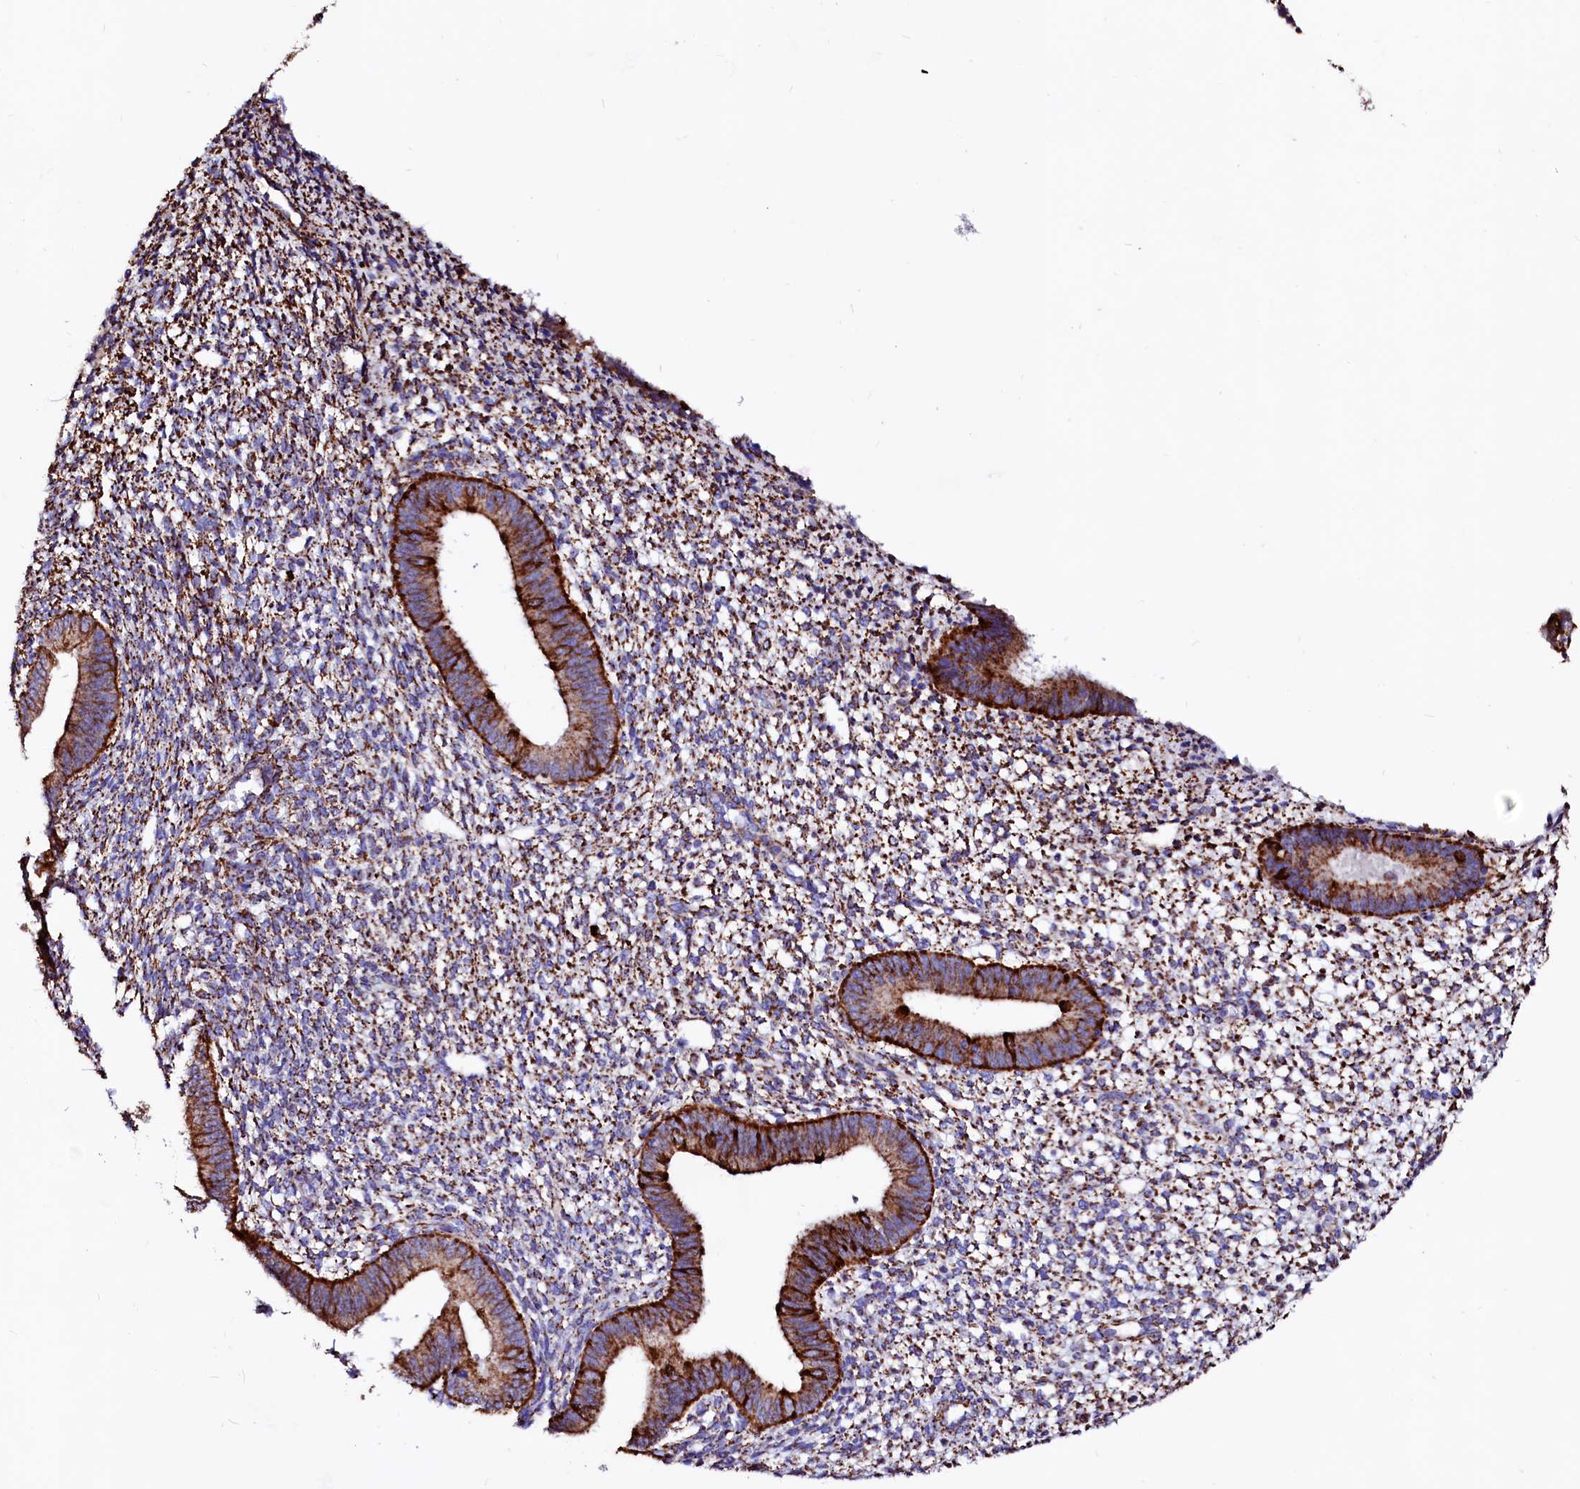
{"staining": {"intensity": "strong", "quantity": ">75%", "location": "cytoplasmic/membranous"}, "tissue": "endometrium", "cell_type": "Cells in endometrial stroma", "image_type": "normal", "snomed": [{"axis": "morphology", "description": "Normal tissue, NOS"}, {"axis": "topography", "description": "Endometrium"}], "caption": "Endometrium stained for a protein (brown) demonstrates strong cytoplasmic/membranous positive staining in approximately >75% of cells in endometrial stroma.", "gene": "MAOB", "patient": {"sex": "female", "age": 46}}